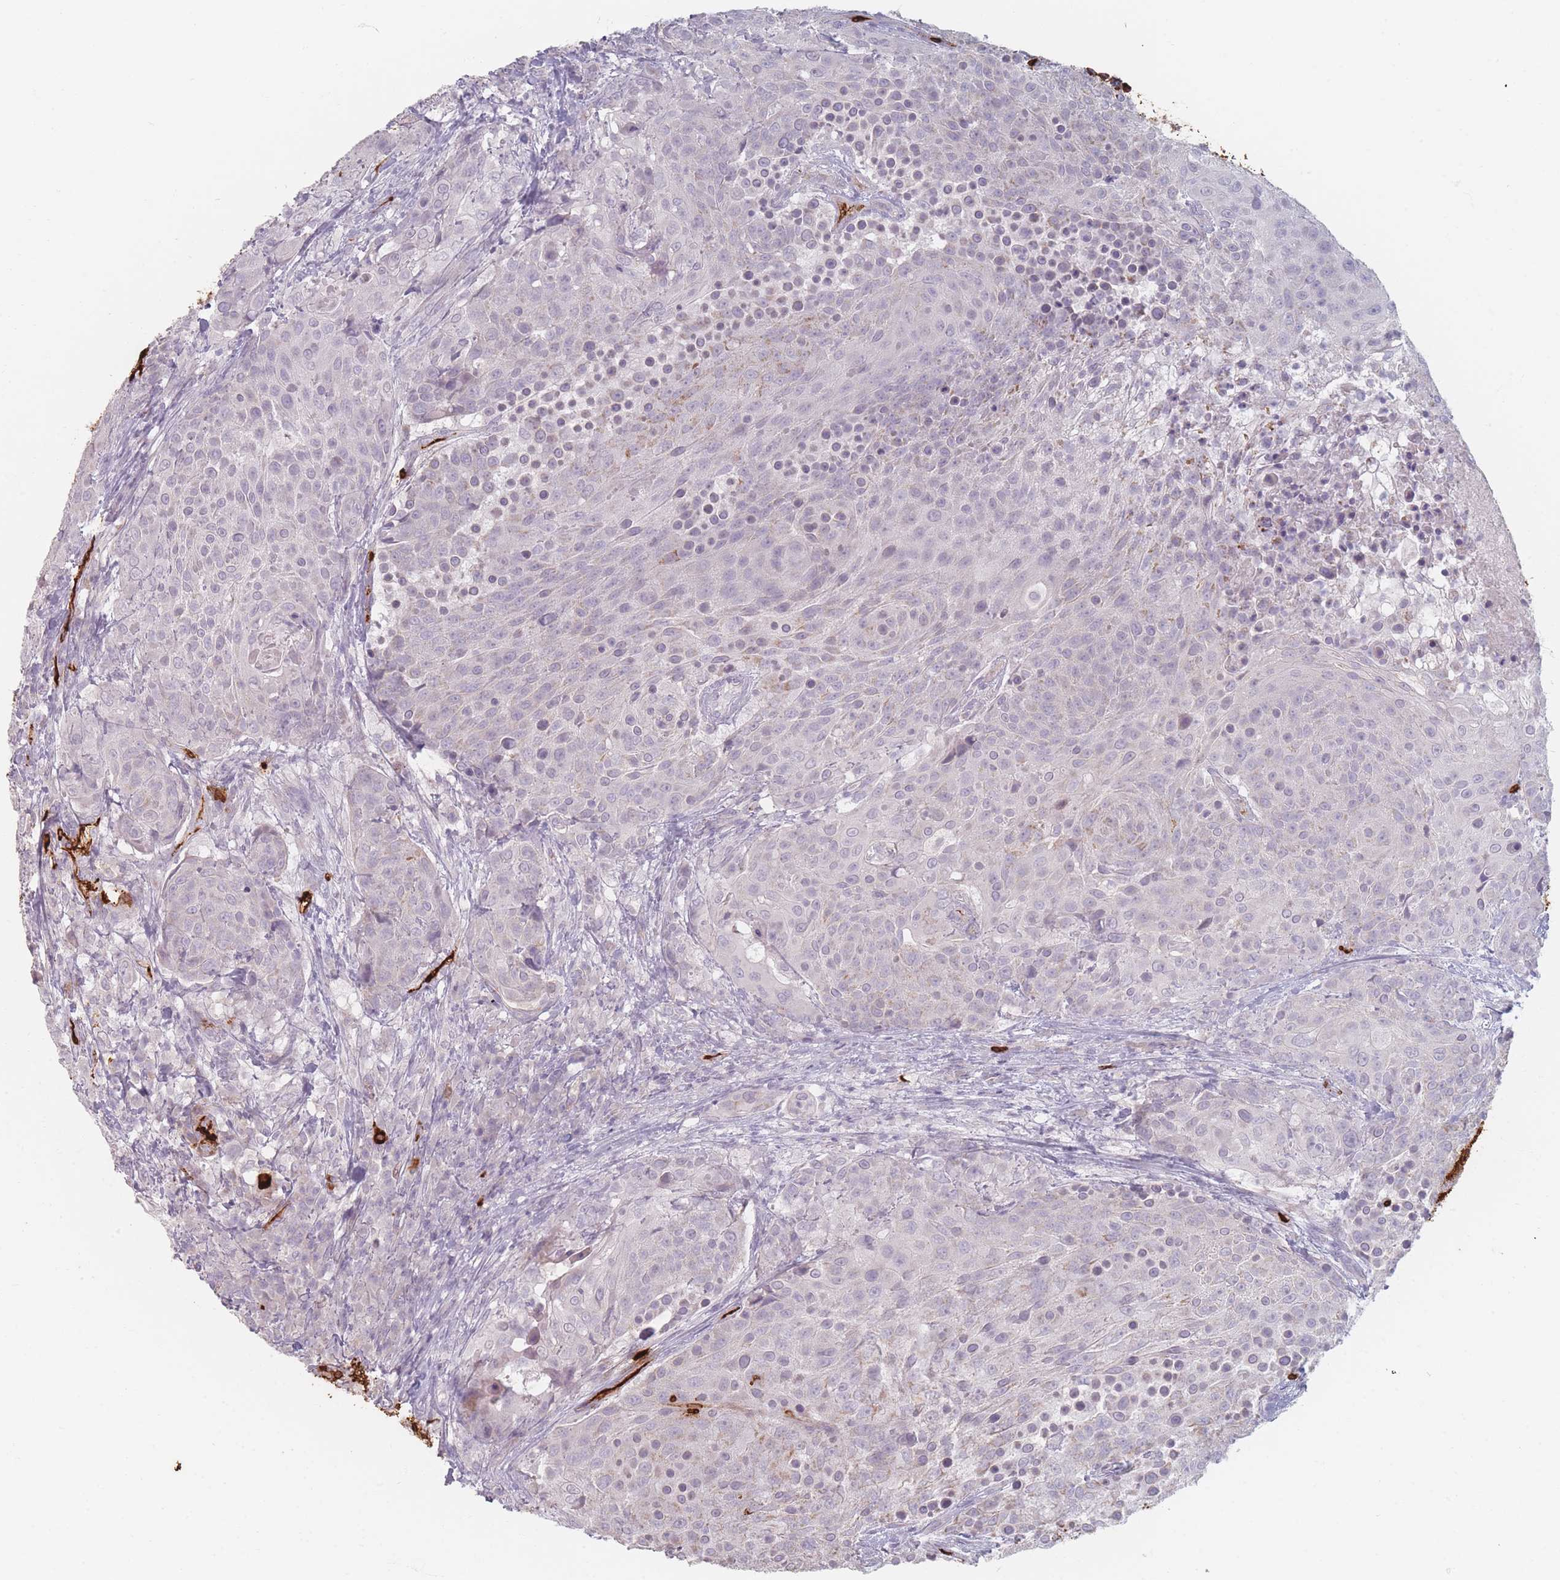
{"staining": {"intensity": "negative", "quantity": "none", "location": "none"}, "tissue": "urothelial cancer", "cell_type": "Tumor cells", "image_type": "cancer", "snomed": [{"axis": "morphology", "description": "Urothelial carcinoma, High grade"}, {"axis": "topography", "description": "Urinary bladder"}], "caption": "This is an IHC histopathology image of human high-grade urothelial carcinoma. There is no positivity in tumor cells.", "gene": "SLC2A6", "patient": {"sex": "female", "age": 63}}